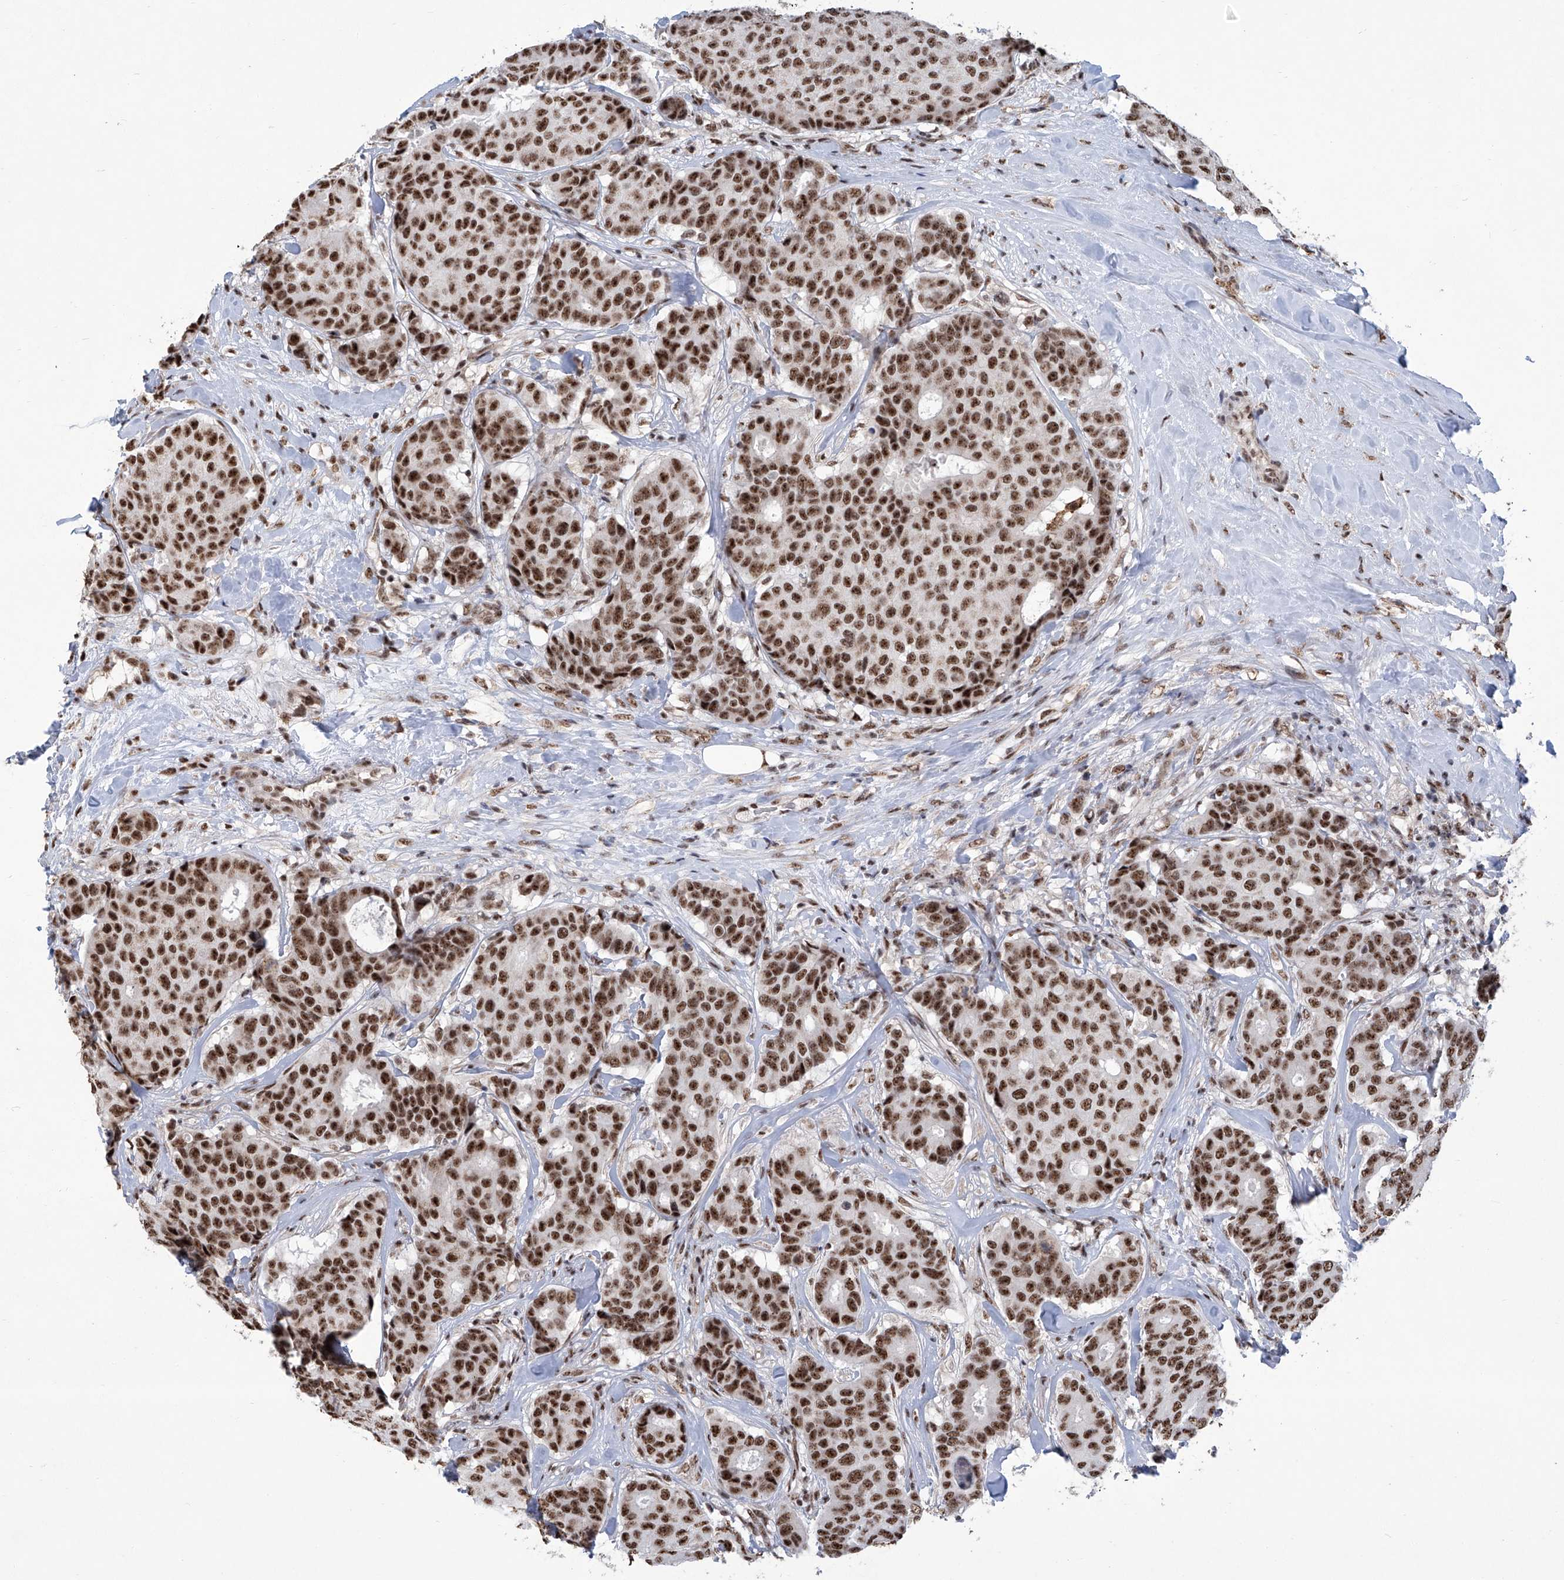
{"staining": {"intensity": "strong", "quantity": ">75%", "location": "nuclear"}, "tissue": "breast cancer", "cell_type": "Tumor cells", "image_type": "cancer", "snomed": [{"axis": "morphology", "description": "Duct carcinoma"}, {"axis": "topography", "description": "Breast"}], "caption": "Breast infiltrating ductal carcinoma stained with immunohistochemistry exhibits strong nuclear staining in approximately >75% of tumor cells.", "gene": "FBXL4", "patient": {"sex": "female", "age": 75}}